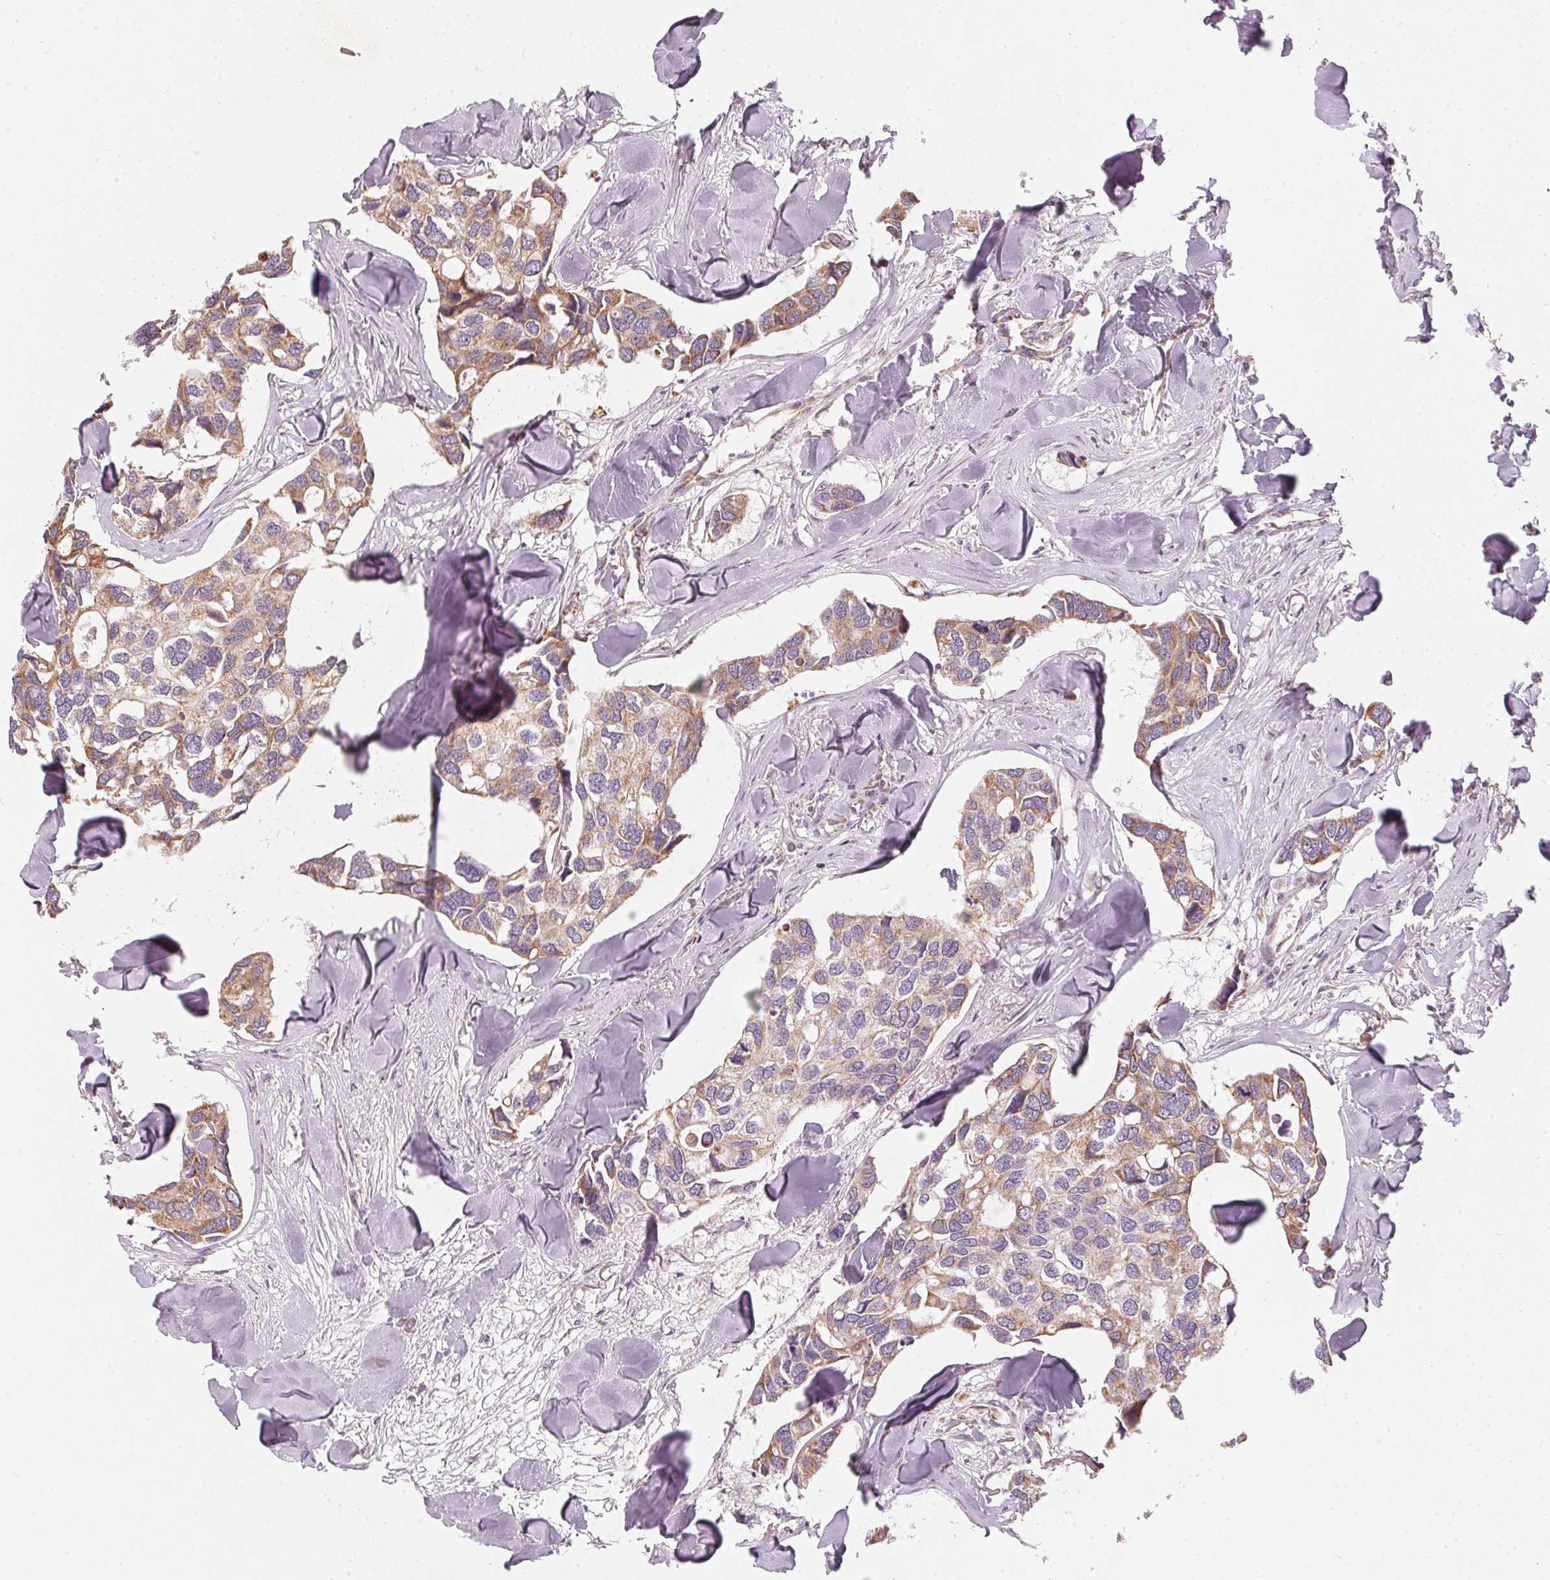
{"staining": {"intensity": "weak", "quantity": ">75%", "location": "cytoplasmic/membranous"}, "tissue": "breast cancer", "cell_type": "Tumor cells", "image_type": "cancer", "snomed": [{"axis": "morphology", "description": "Duct carcinoma"}, {"axis": "topography", "description": "Breast"}], "caption": "Breast cancer stained for a protein (brown) demonstrates weak cytoplasmic/membranous positive staining in approximately >75% of tumor cells.", "gene": "MATCAP1", "patient": {"sex": "female", "age": 83}}